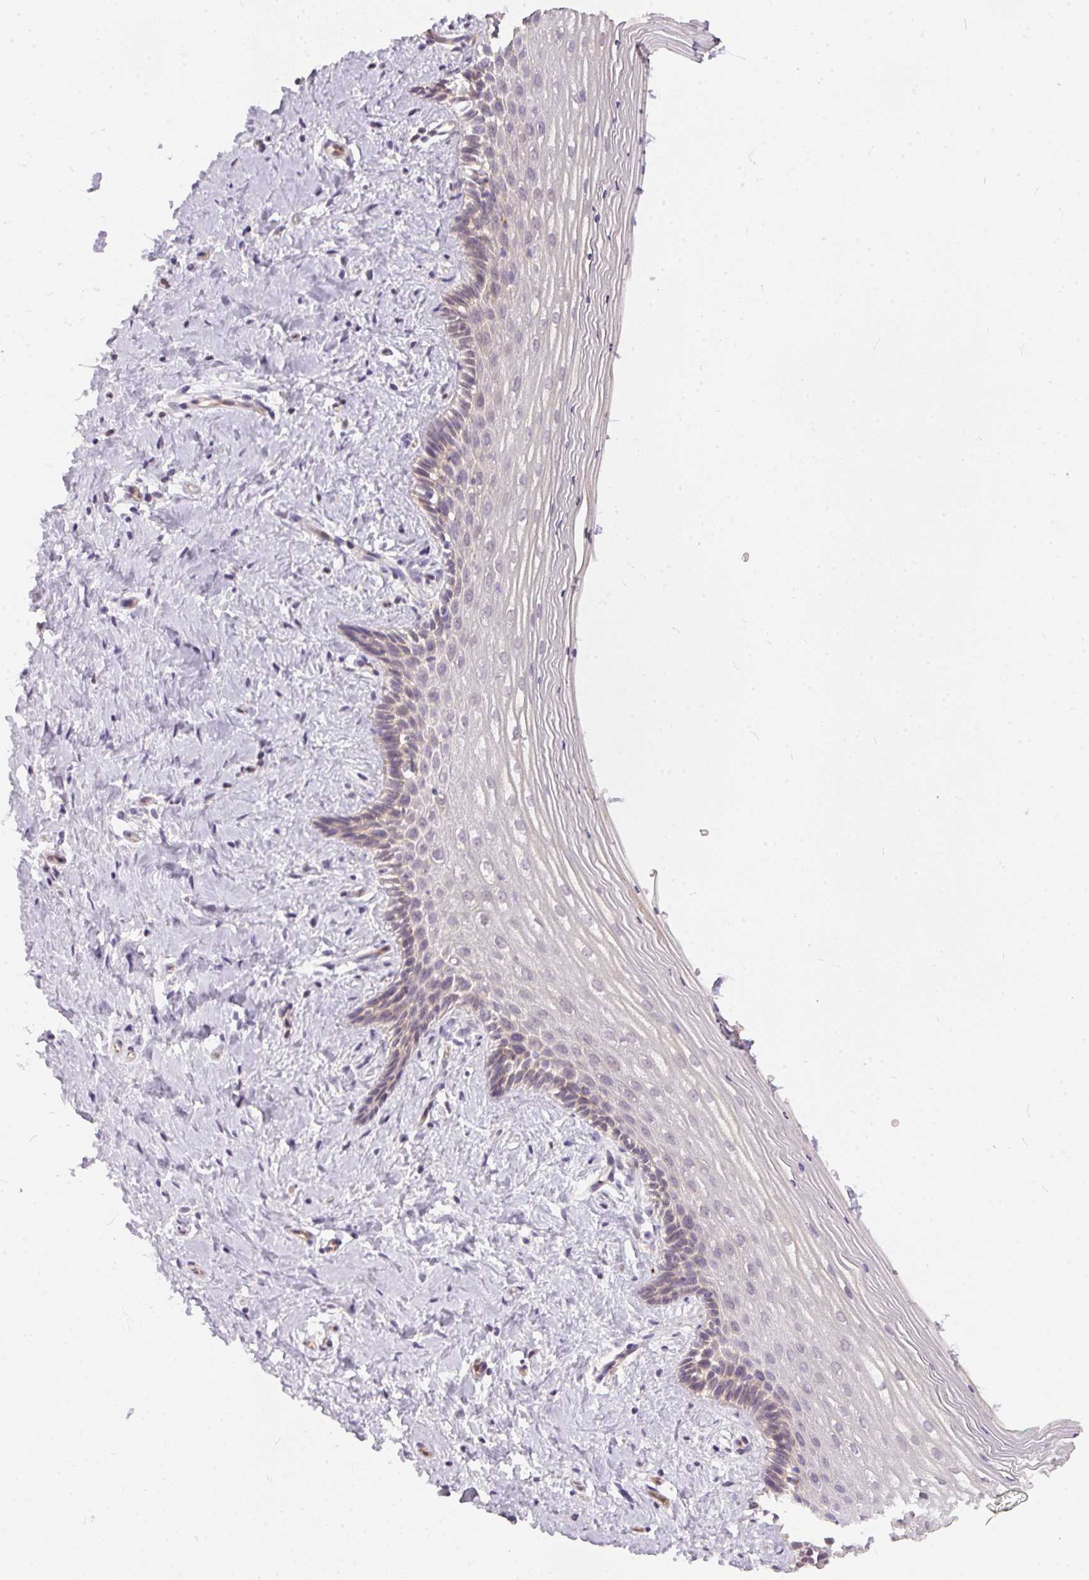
{"staining": {"intensity": "weak", "quantity": "<25%", "location": "cytoplasmic/membranous"}, "tissue": "vagina", "cell_type": "Squamous epithelial cells", "image_type": "normal", "snomed": [{"axis": "morphology", "description": "Normal tissue, NOS"}, {"axis": "topography", "description": "Vagina"}], "caption": "This is a image of IHC staining of unremarkable vagina, which shows no staining in squamous epithelial cells.", "gene": "BLMH", "patient": {"sex": "female", "age": 42}}